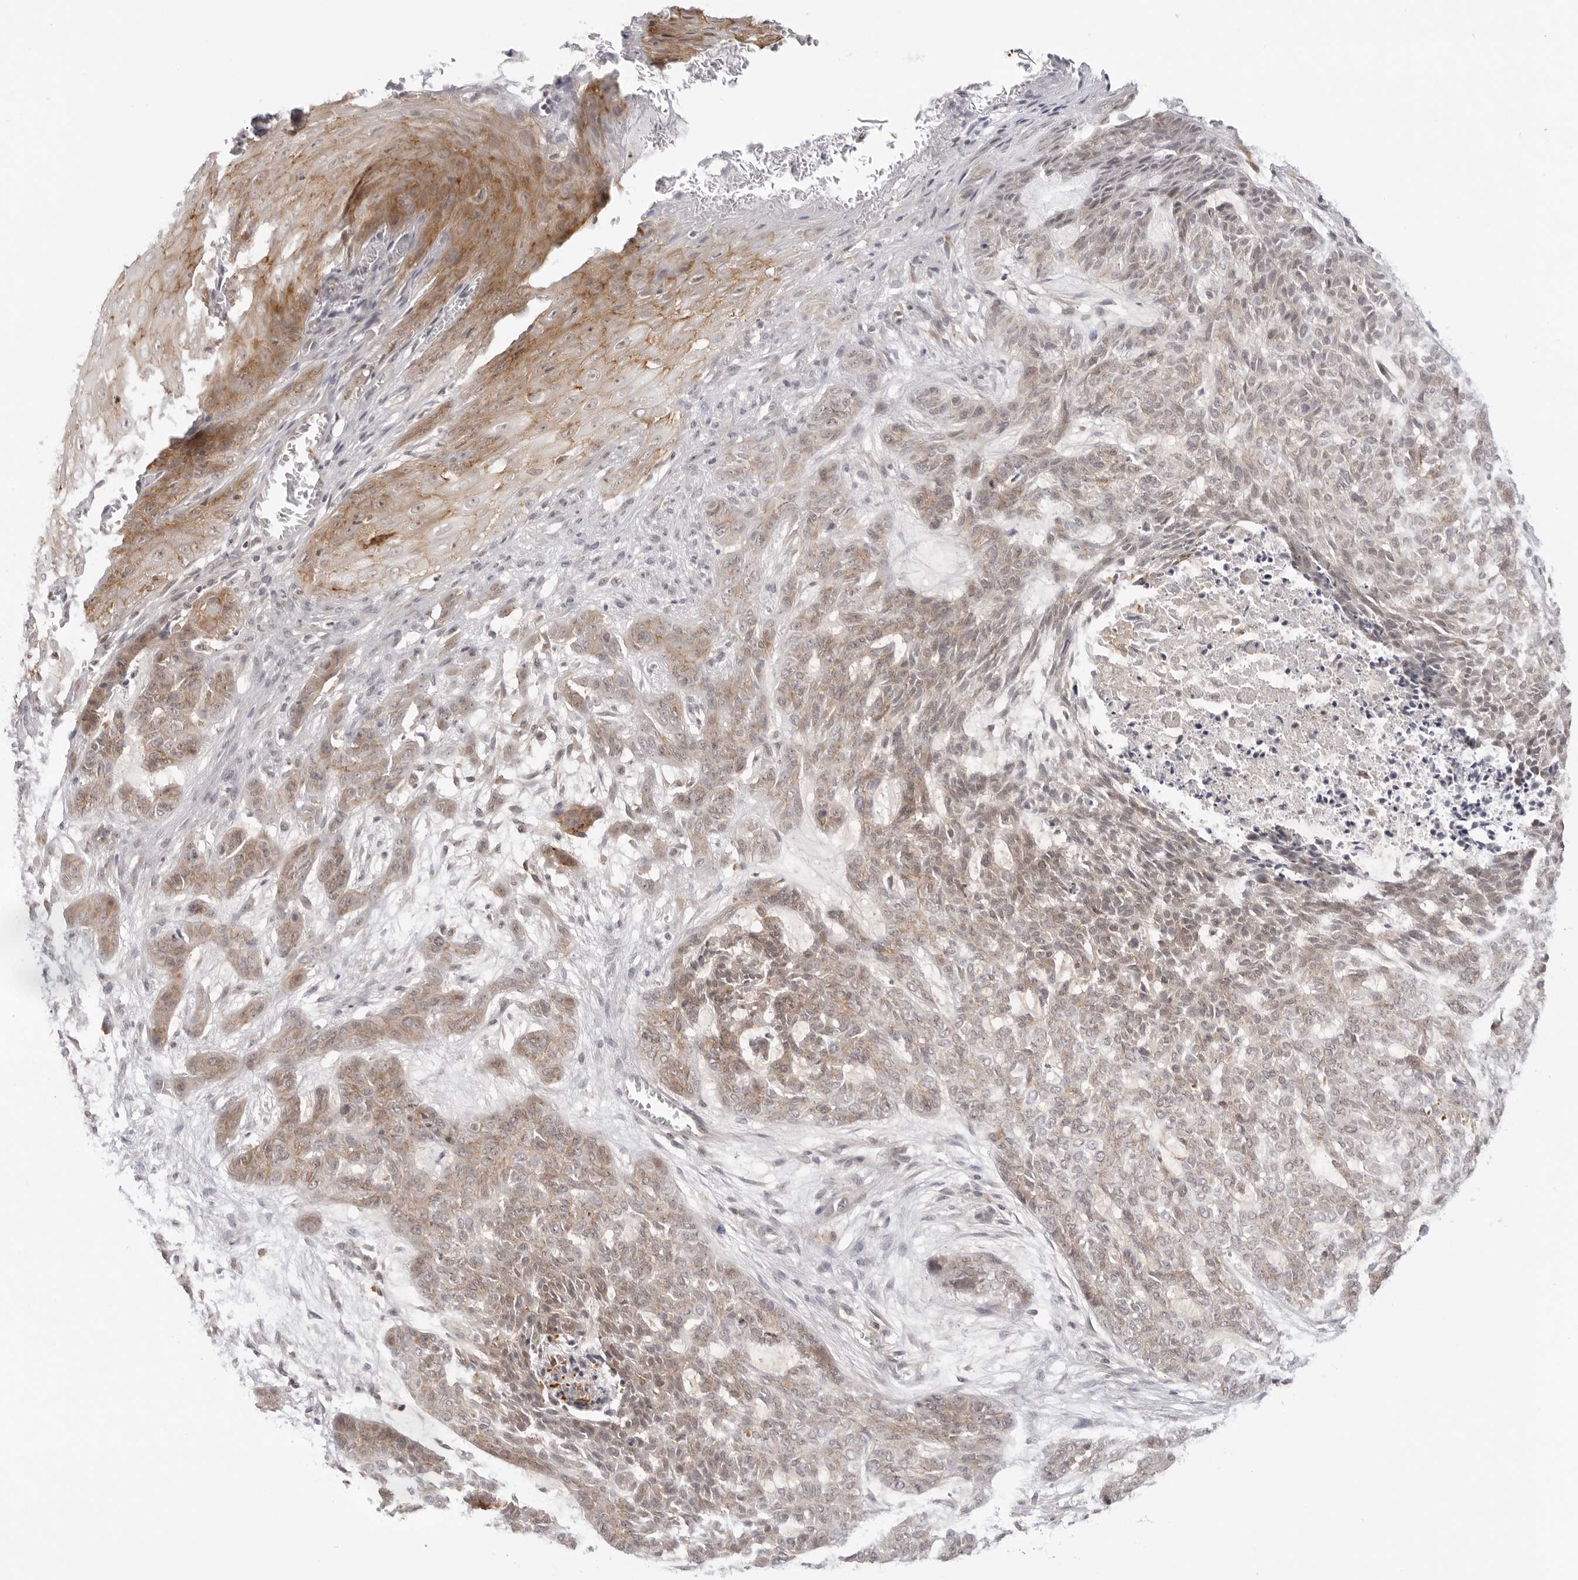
{"staining": {"intensity": "weak", "quantity": ">75%", "location": "cytoplasmic/membranous"}, "tissue": "skin cancer", "cell_type": "Tumor cells", "image_type": "cancer", "snomed": [{"axis": "morphology", "description": "Basal cell carcinoma"}, {"axis": "topography", "description": "Skin"}], "caption": "Immunohistochemical staining of skin cancer (basal cell carcinoma) exhibits low levels of weak cytoplasmic/membranous protein staining in approximately >75% of tumor cells. The staining was performed using DAB (3,3'-diaminobenzidine), with brown indicating positive protein expression. Nuclei are stained blue with hematoxylin.", "gene": "TRAPPC3", "patient": {"sex": "female", "age": 64}}